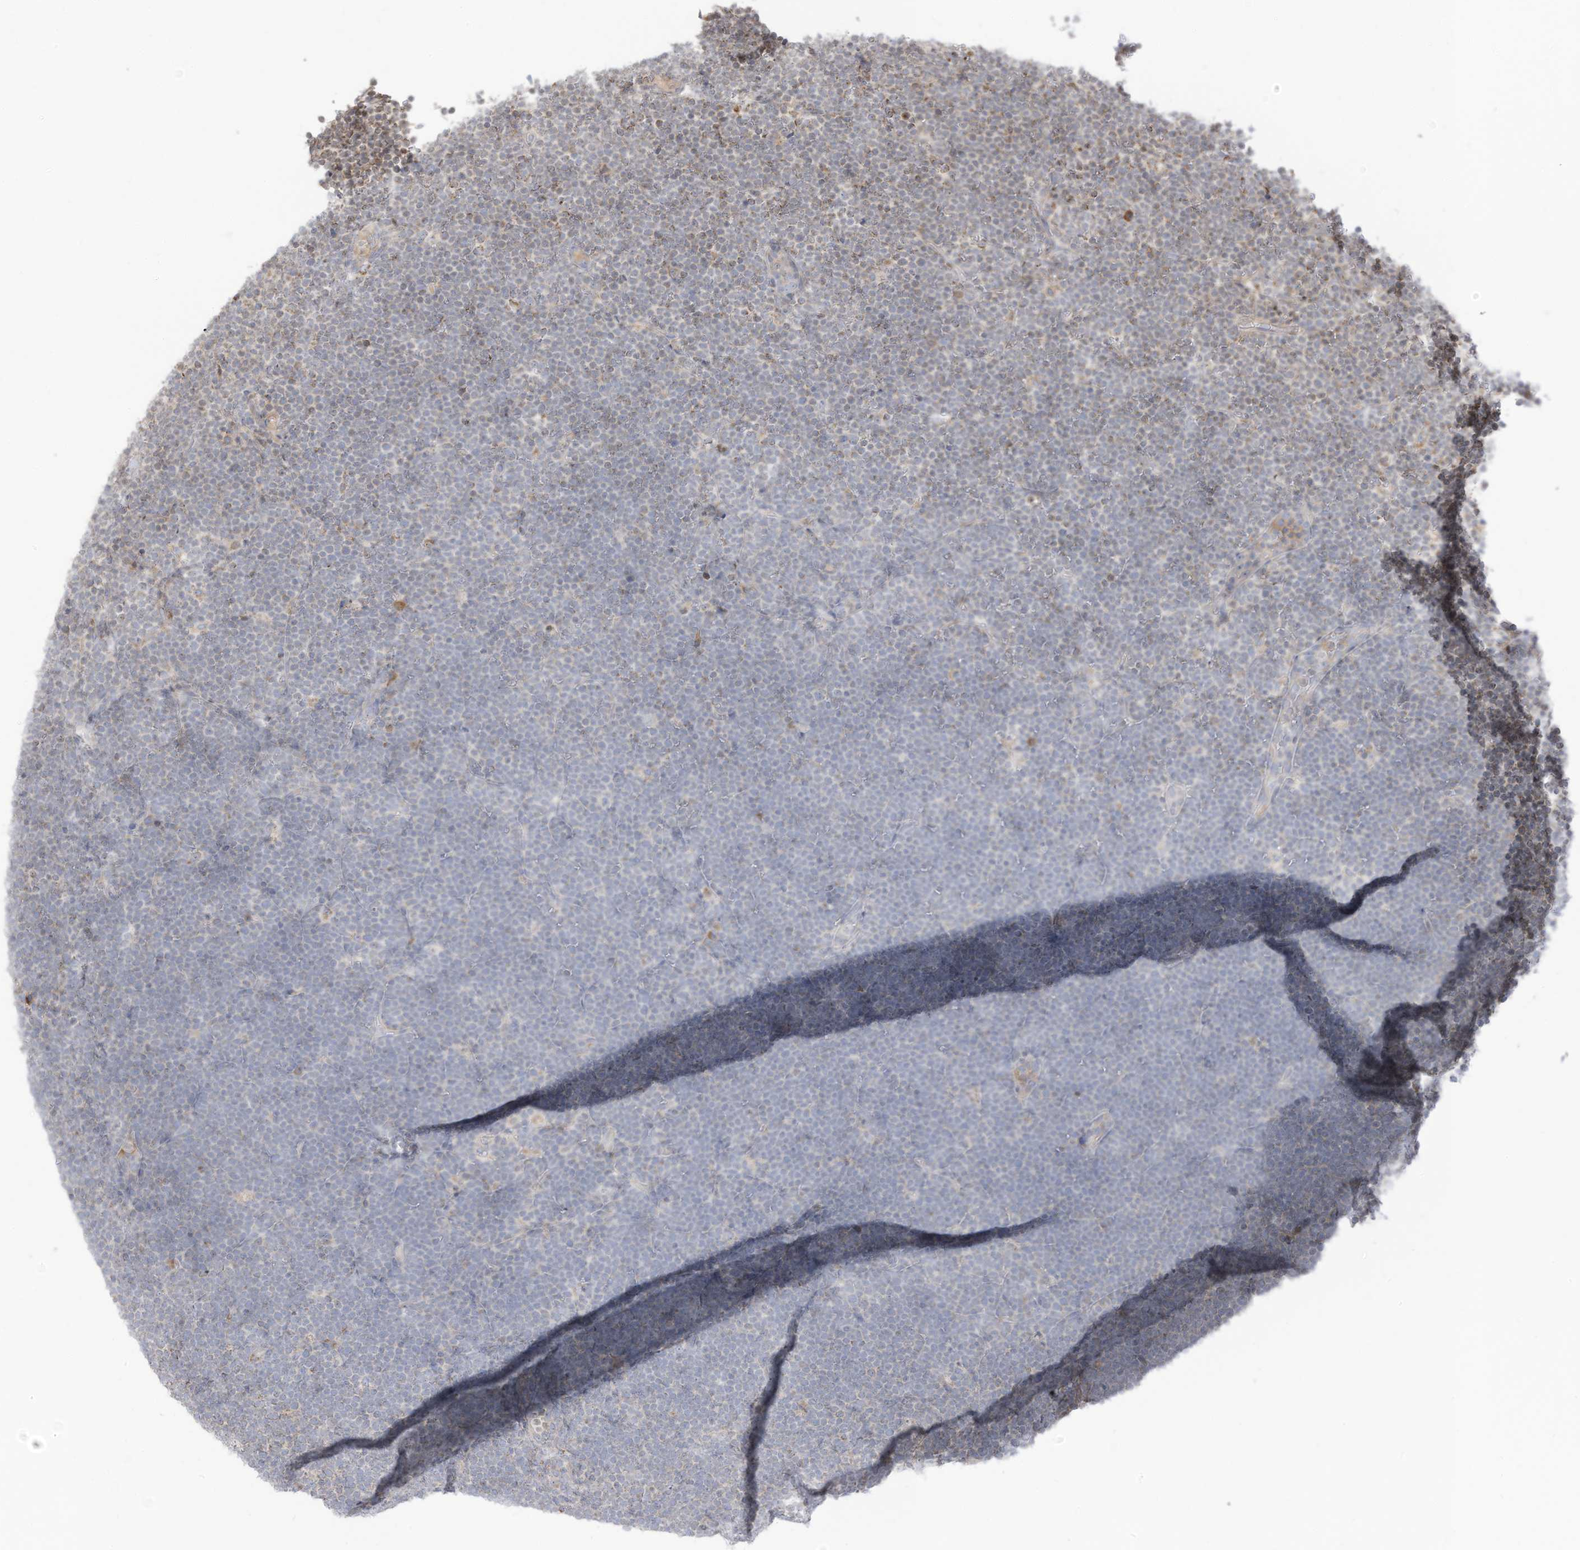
{"staining": {"intensity": "weak", "quantity": "<25%", "location": "cytoplasmic/membranous"}, "tissue": "lymphoma", "cell_type": "Tumor cells", "image_type": "cancer", "snomed": [{"axis": "morphology", "description": "Malignant lymphoma, non-Hodgkin's type, High grade"}, {"axis": "topography", "description": "Lymph node"}], "caption": "DAB (3,3'-diaminobenzidine) immunohistochemical staining of human high-grade malignant lymphoma, non-Hodgkin's type demonstrates no significant staining in tumor cells.", "gene": "CGAS", "patient": {"sex": "male", "age": 13}}